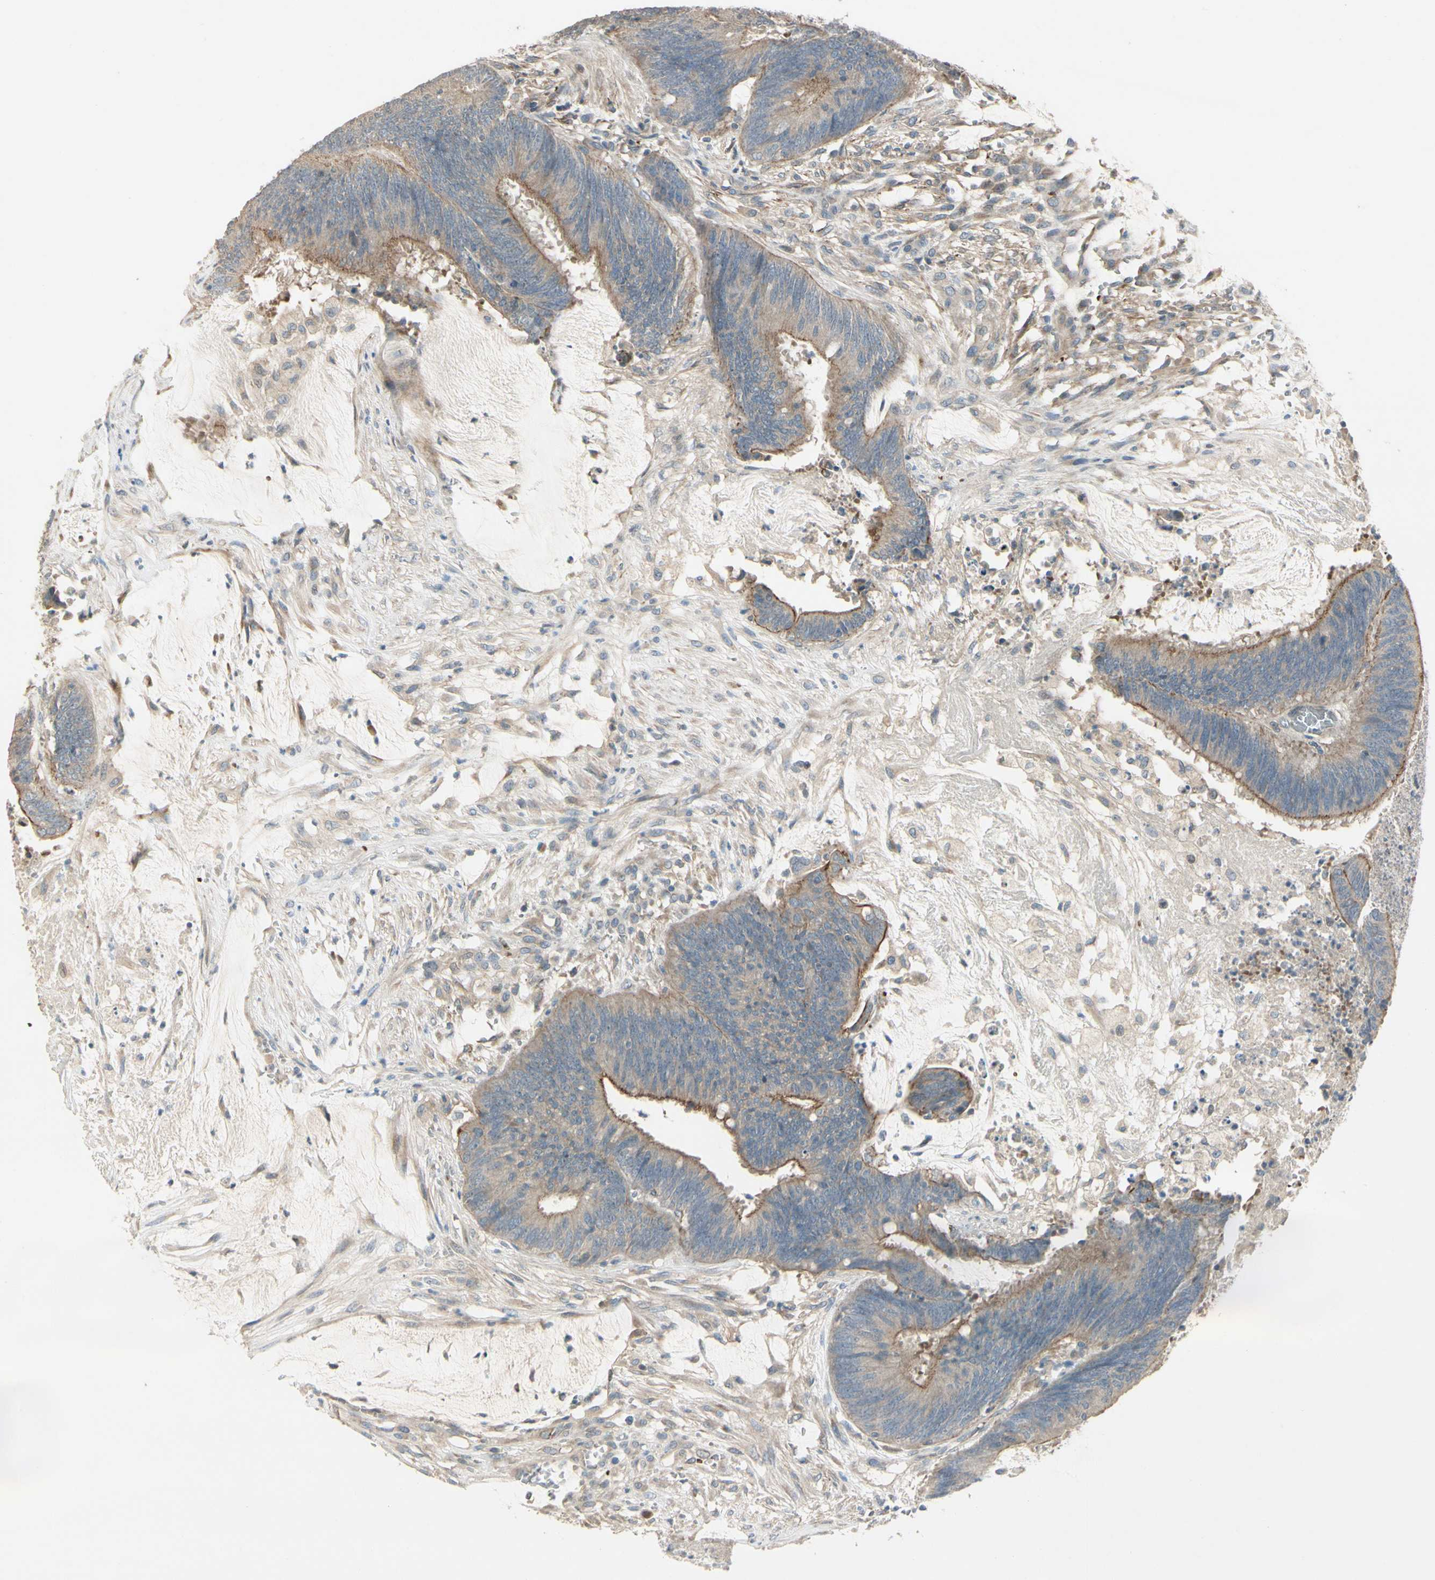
{"staining": {"intensity": "moderate", "quantity": ">75%", "location": "cytoplasmic/membranous"}, "tissue": "colorectal cancer", "cell_type": "Tumor cells", "image_type": "cancer", "snomed": [{"axis": "morphology", "description": "Adenocarcinoma, NOS"}, {"axis": "topography", "description": "Rectum"}], "caption": "Moderate cytoplasmic/membranous expression is appreciated in about >75% of tumor cells in adenocarcinoma (colorectal).", "gene": "PPP3CB", "patient": {"sex": "female", "age": 66}}